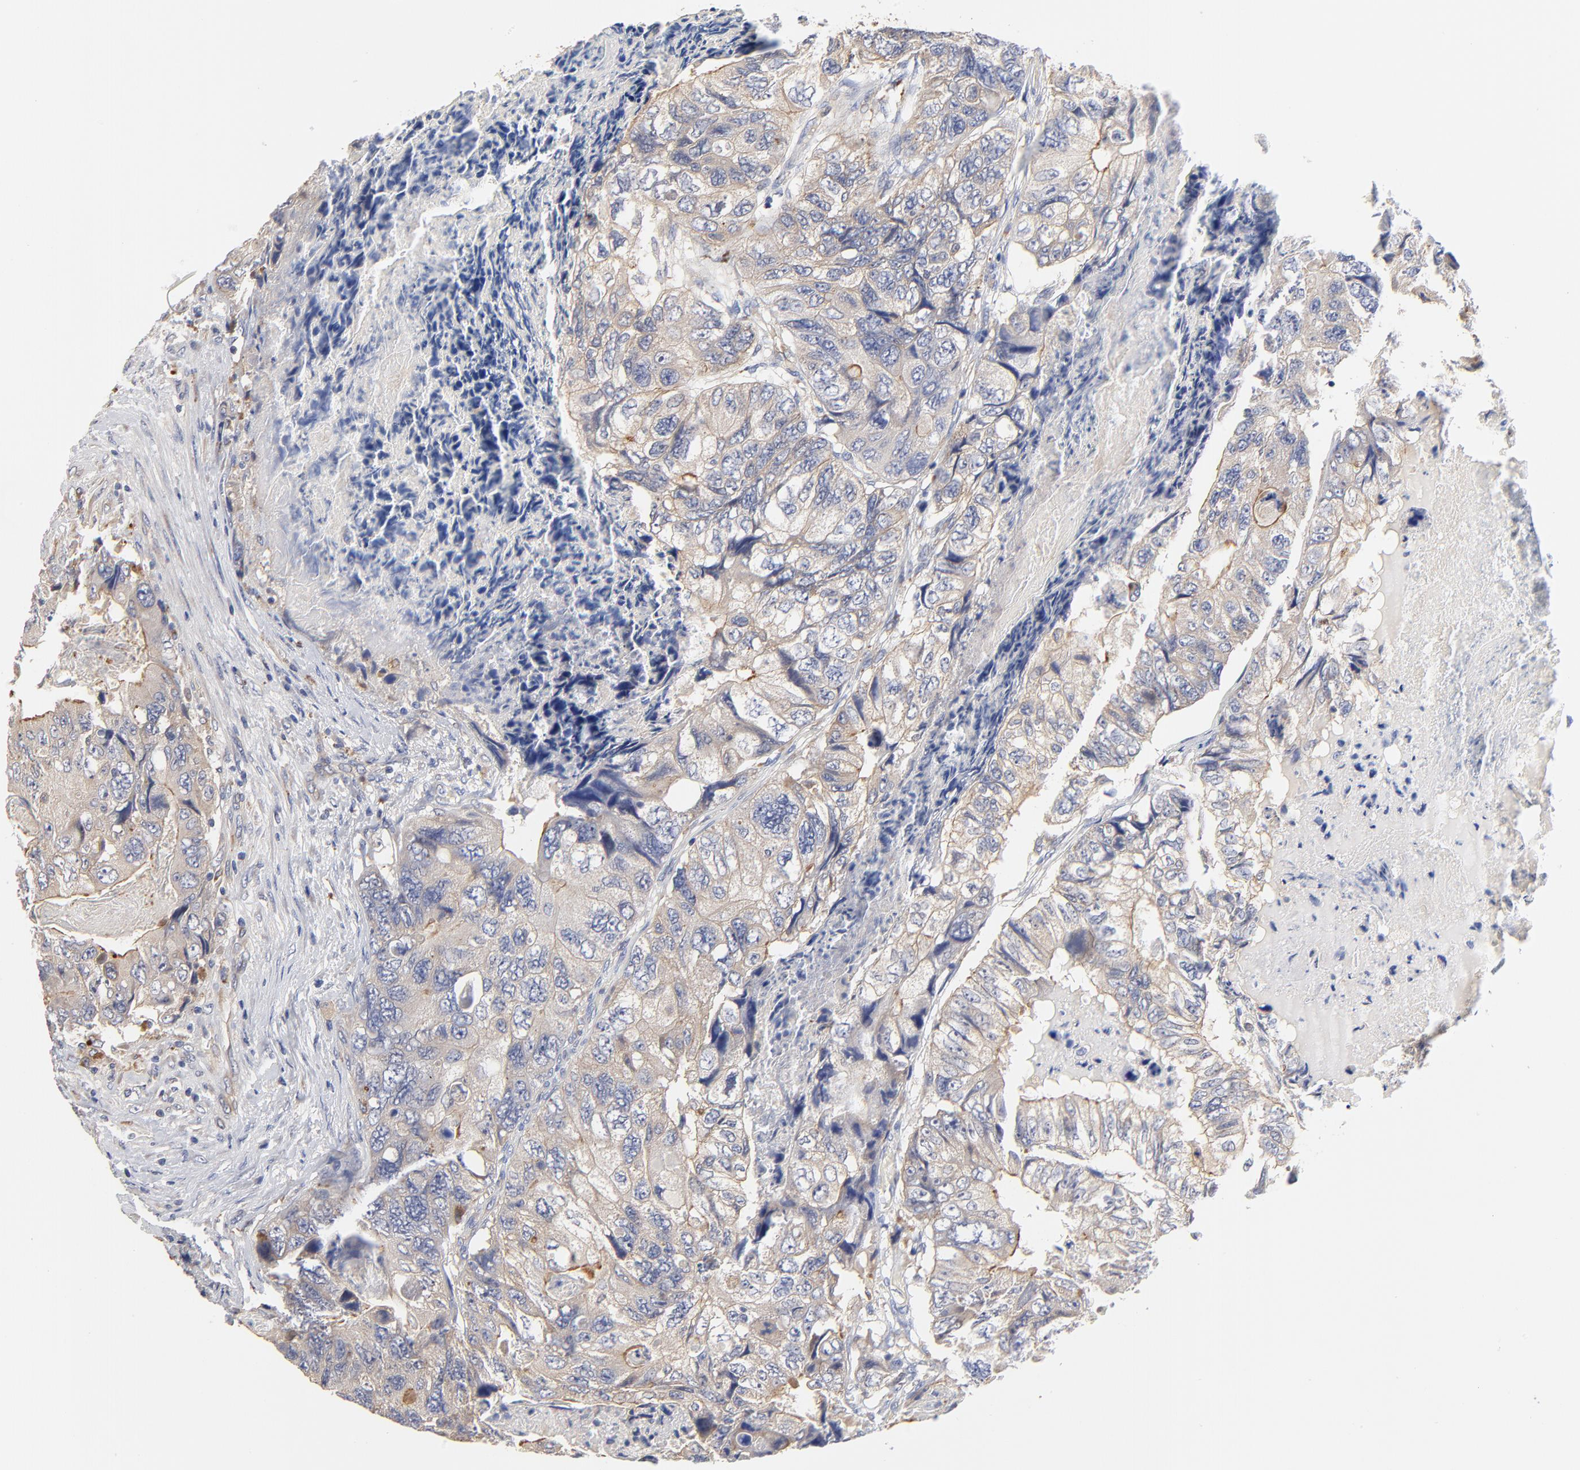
{"staining": {"intensity": "moderate", "quantity": "25%-75%", "location": "cytoplasmic/membranous"}, "tissue": "colorectal cancer", "cell_type": "Tumor cells", "image_type": "cancer", "snomed": [{"axis": "morphology", "description": "Adenocarcinoma, NOS"}, {"axis": "topography", "description": "Rectum"}], "caption": "There is medium levels of moderate cytoplasmic/membranous expression in tumor cells of colorectal cancer (adenocarcinoma), as demonstrated by immunohistochemical staining (brown color).", "gene": "FBXL2", "patient": {"sex": "female", "age": 82}}